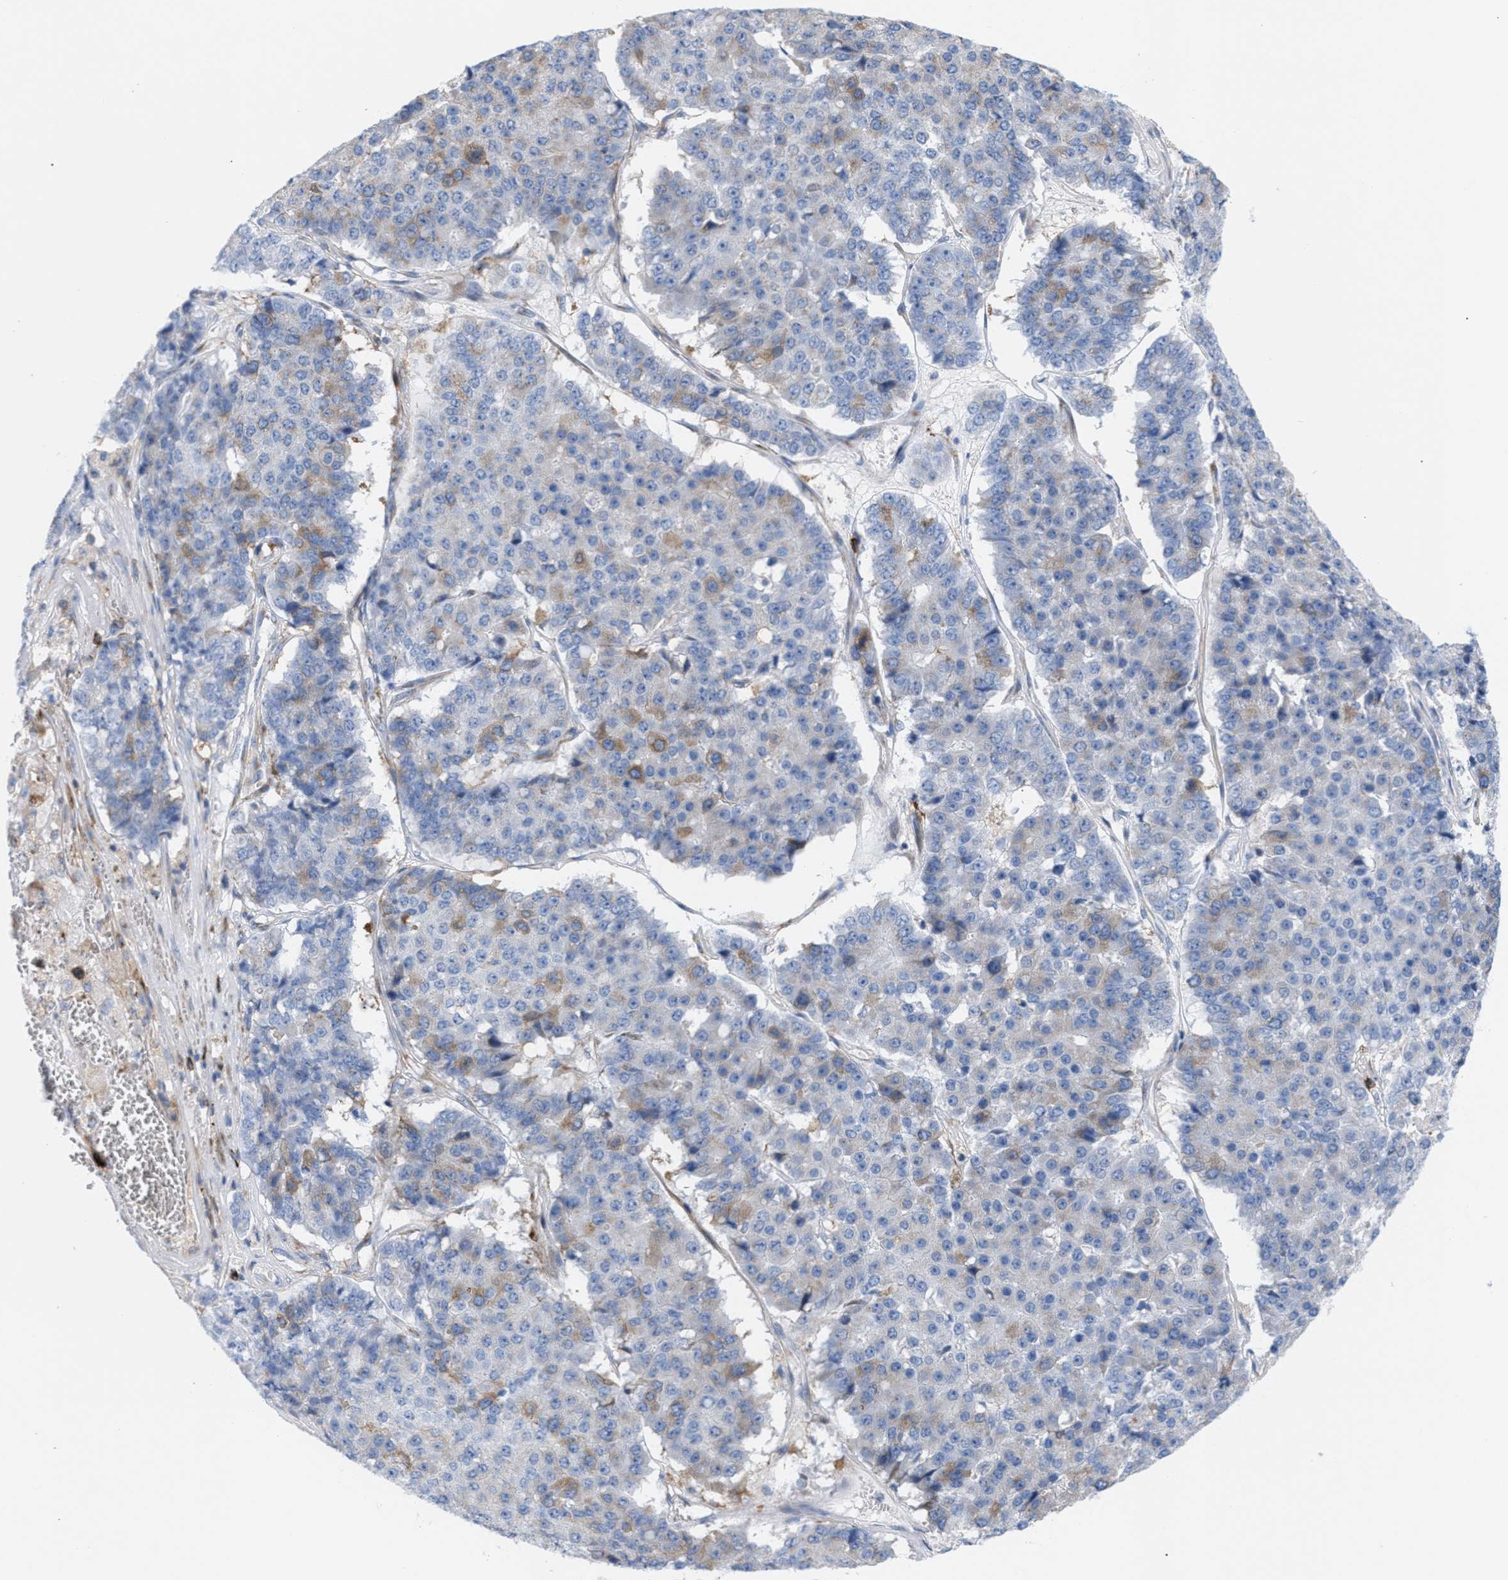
{"staining": {"intensity": "weak", "quantity": "<25%", "location": "cytoplasmic/membranous"}, "tissue": "pancreatic cancer", "cell_type": "Tumor cells", "image_type": "cancer", "snomed": [{"axis": "morphology", "description": "Adenocarcinoma, NOS"}, {"axis": "topography", "description": "Pancreas"}], "caption": "An image of pancreatic adenocarcinoma stained for a protein shows no brown staining in tumor cells.", "gene": "TACC3", "patient": {"sex": "male", "age": 50}}